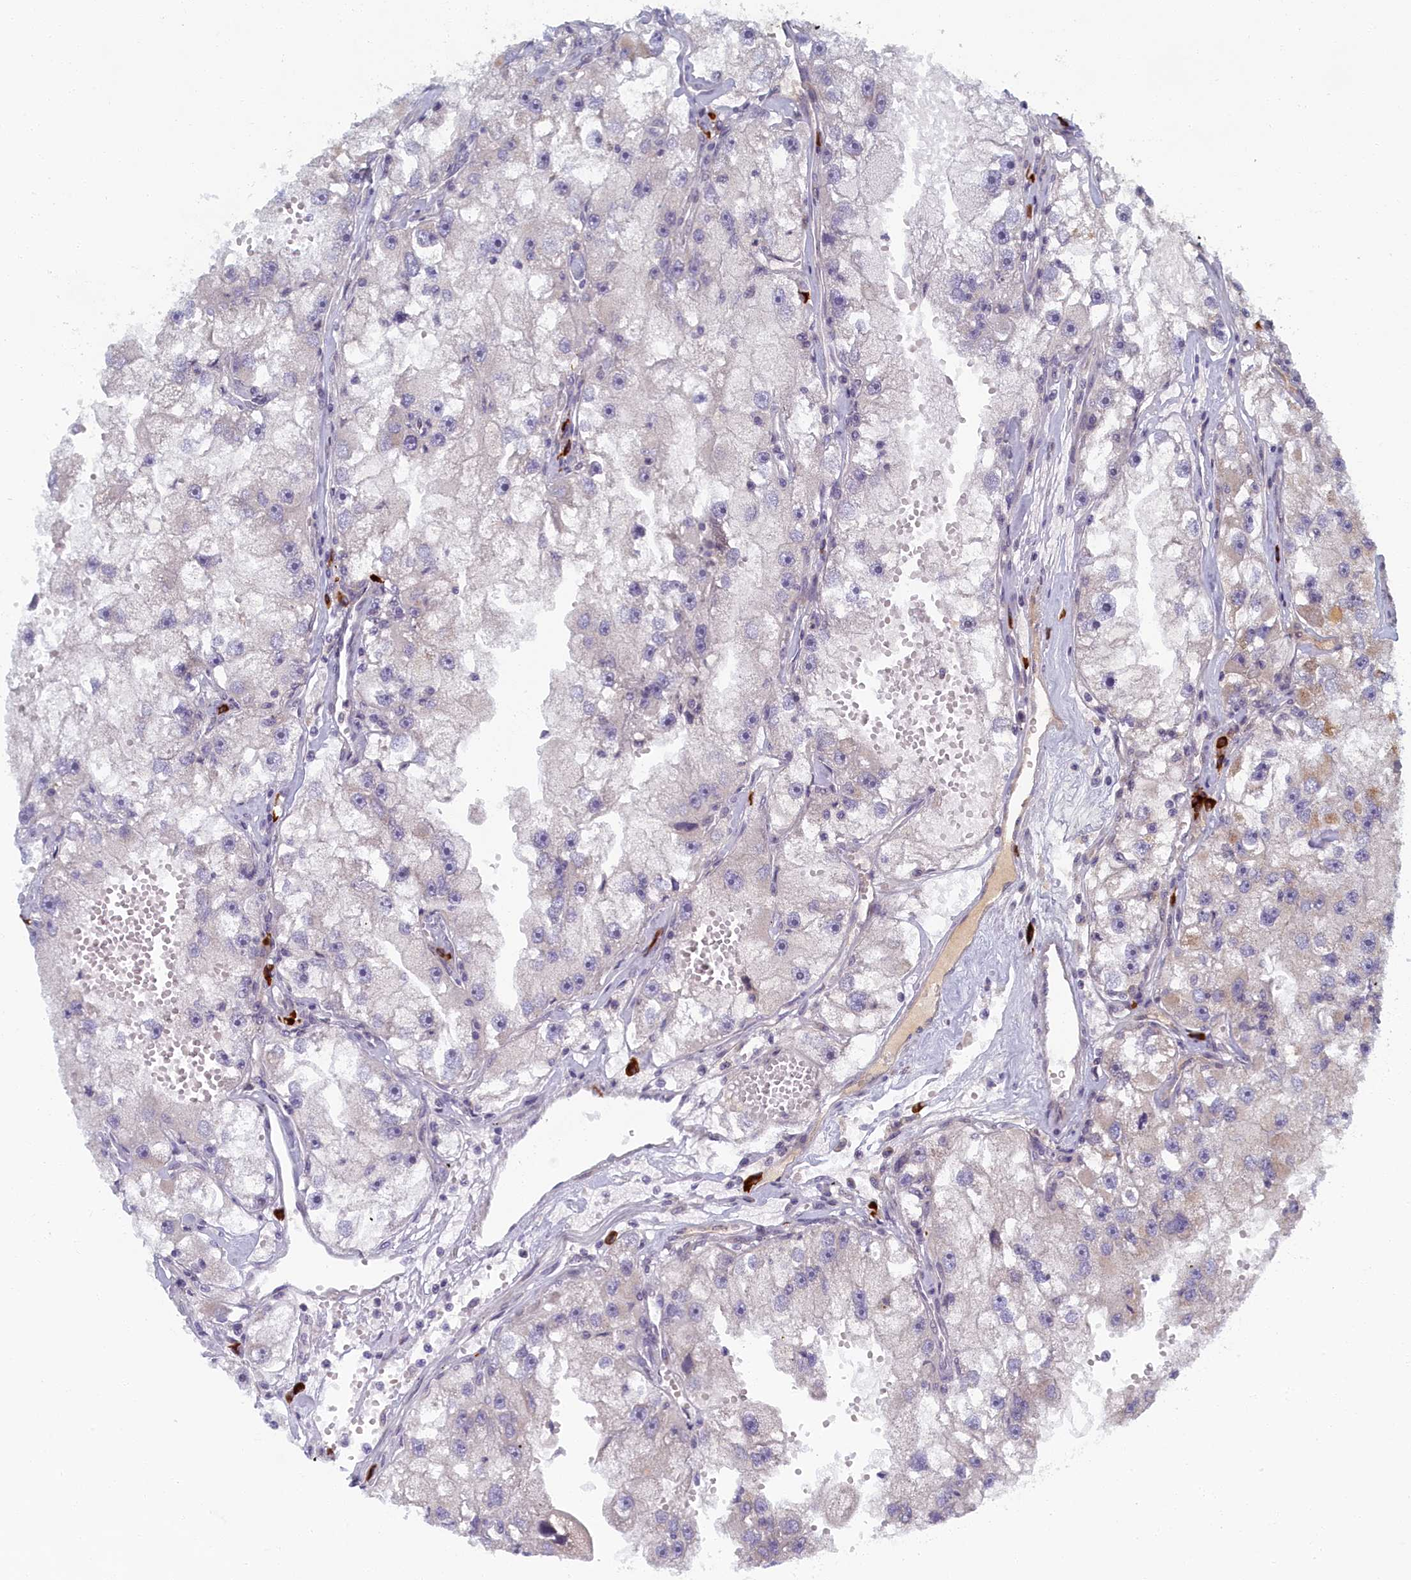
{"staining": {"intensity": "weak", "quantity": "<25%", "location": "cytoplasmic/membranous"}, "tissue": "renal cancer", "cell_type": "Tumor cells", "image_type": "cancer", "snomed": [{"axis": "morphology", "description": "Adenocarcinoma, NOS"}, {"axis": "topography", "description": "Kidney"}], "caption": "IHC of renal adenocarcinoma displays no expression in tumor cells.", "gene": "DNAJC17", "patient": {"sex": "male", "age": 63}}